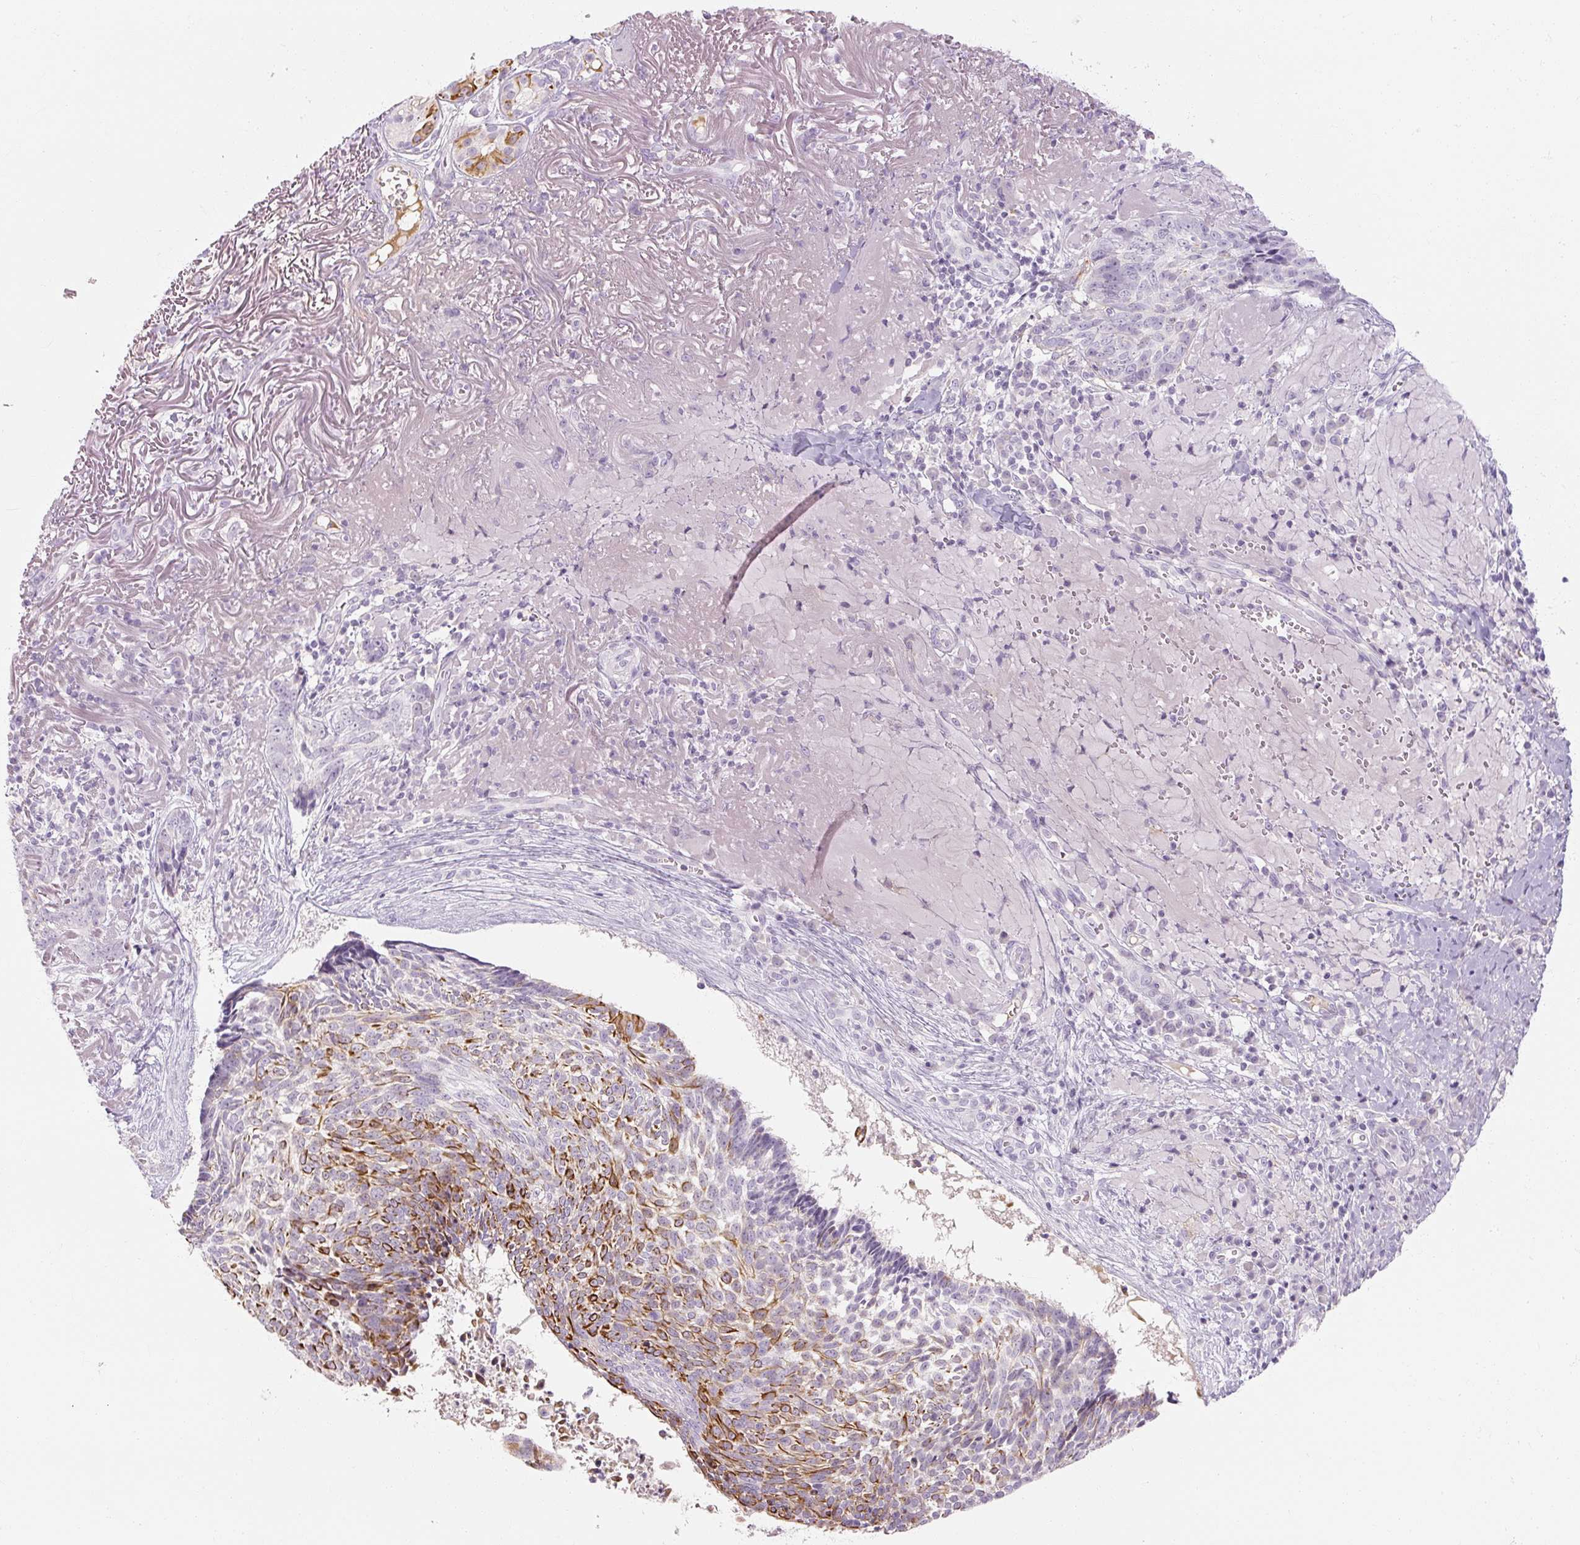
{"staining": {"intensity": "moderate", "quantity": "25%-75%", "location": "cytoplasmic/membranous"}, "tissue": "skin cancer", "cell_type": "Tumor cells", "image_type": "cancer", "snomed": [{"axis": "morphology", "description": "Basal cell carcinoma"}, {"axis": "topography", "description": "Skin"}, {"axis": "topography", "description": "Skin of face"}], "caption": "Immunohistochemical staining of human basal cell carcinoma (skin) shows moderate cytoplasmic/membranous protein staining in approximately 25%-75% of tumor cells.", "gene": "NFE2L3", "patient": {"sex": "female", "age": 95}}